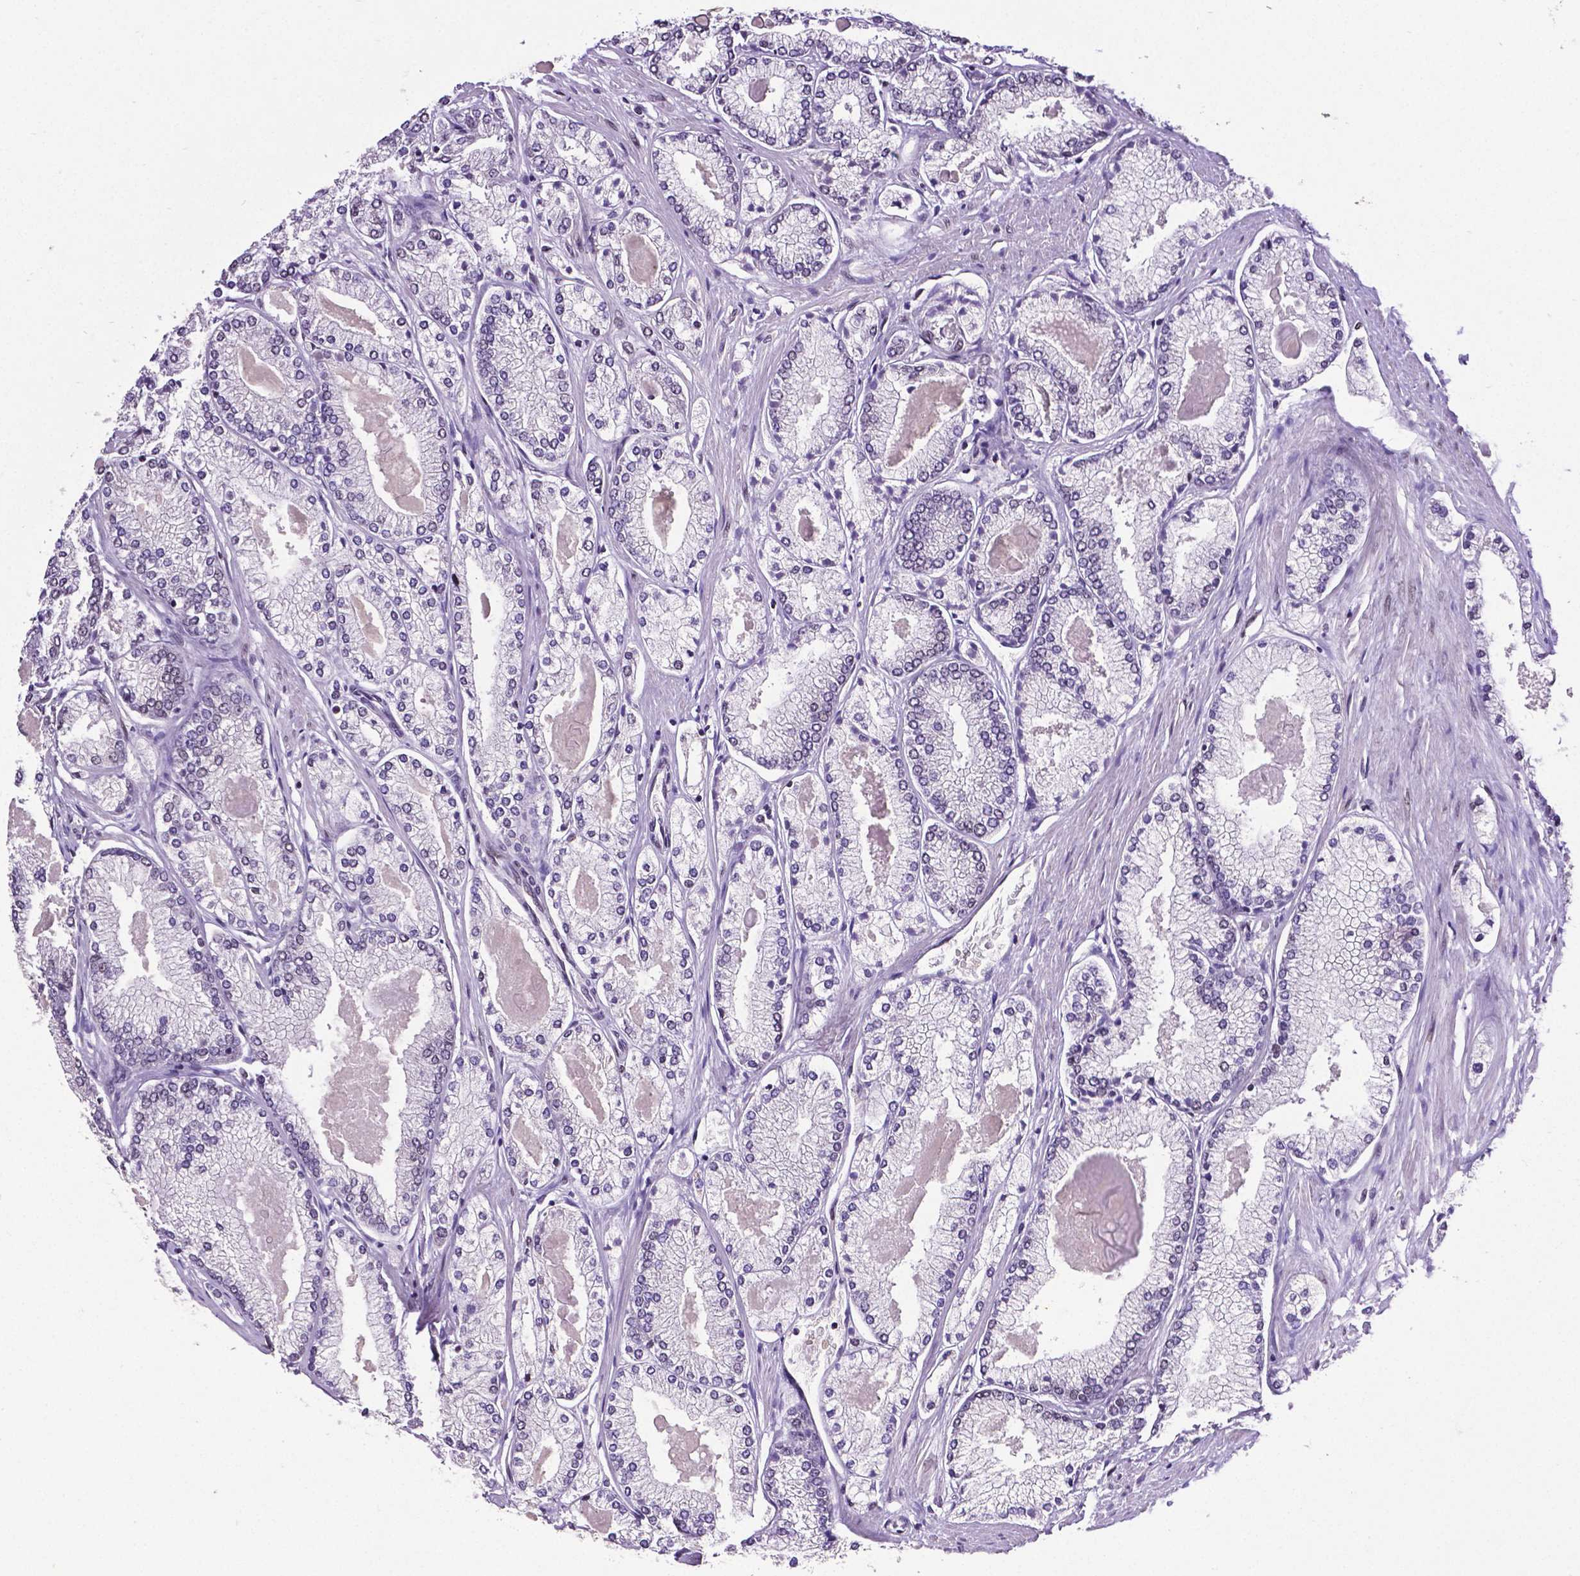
{"staining": {"intensity": "negative", "quantity": "none", "location": "none"}, "tissue": "prostate cancer", "cell_type": "Tumor cells", "image_type": "cancer", "snomed": [{"axis": "morphology", "description": "Adenocarcinoma, High grade"}, {"axis": "topography", "description": "Prostate"}], "caption": "The micrograph exhibits no significant expression in tumor cells of prostate cancer (high-grade adenocarcinoma).", "gene": "REST", "patient": {"sex": "male", "age": 68}}